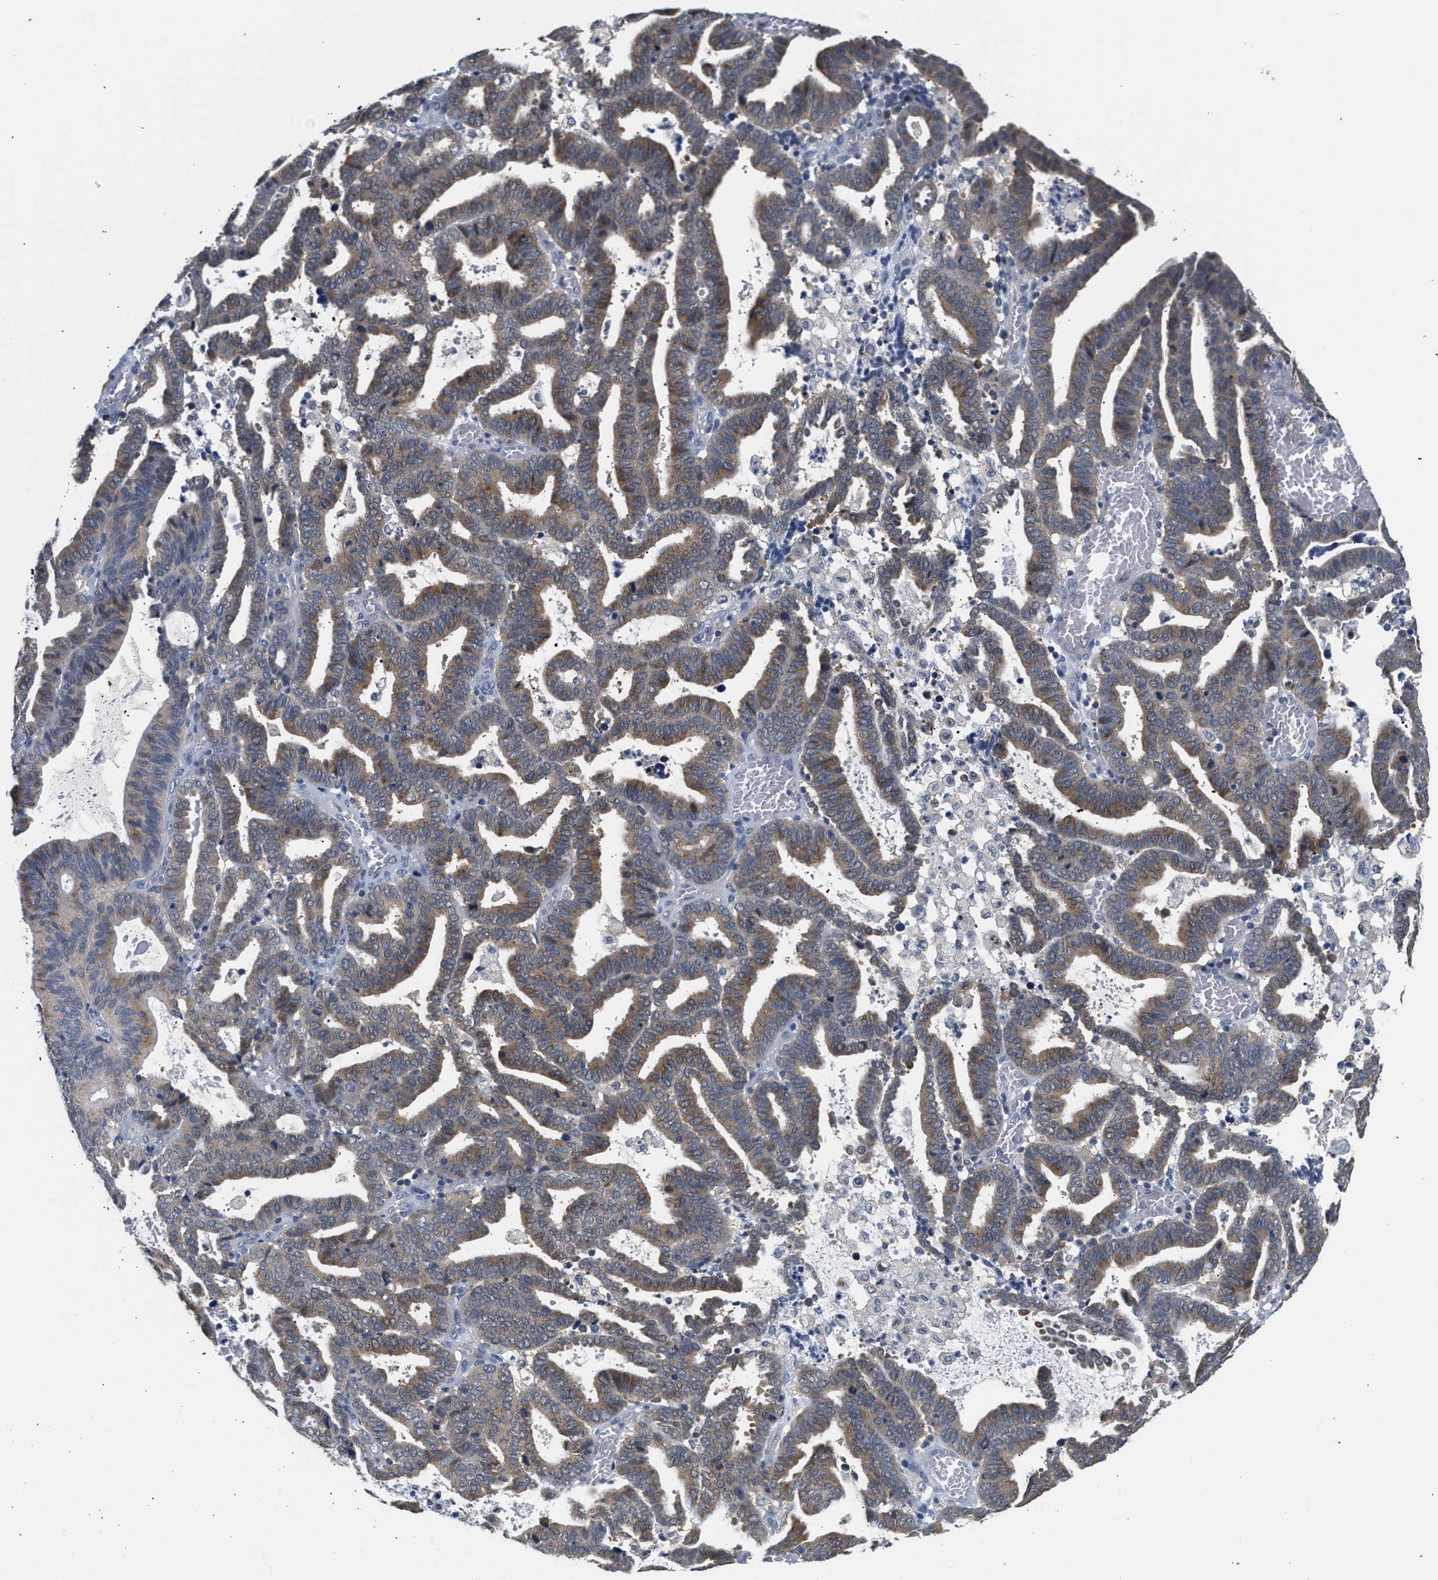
{"staining": {"intensity": "weak", "quantity": "25%-75%", "location": "cytoplasmic/membranous"}, "tissue": "endometrial cancer", "cell_type": "Tumor cells", "image_type": "cancer", "snomed": [{"axis": "morphology", "description": "Adenocarcinoma, NOS"}, {"axis": "topography", "description": "Uterus"}], "caption": "Endometrial adenocarcinoma stained with a brown dye reveals weak cytoplasmic/membranous positive staining in about 25%-75% of tumor cells.", "gene": "PPM1L", "patient": {"sex": "female", "age": 83}}